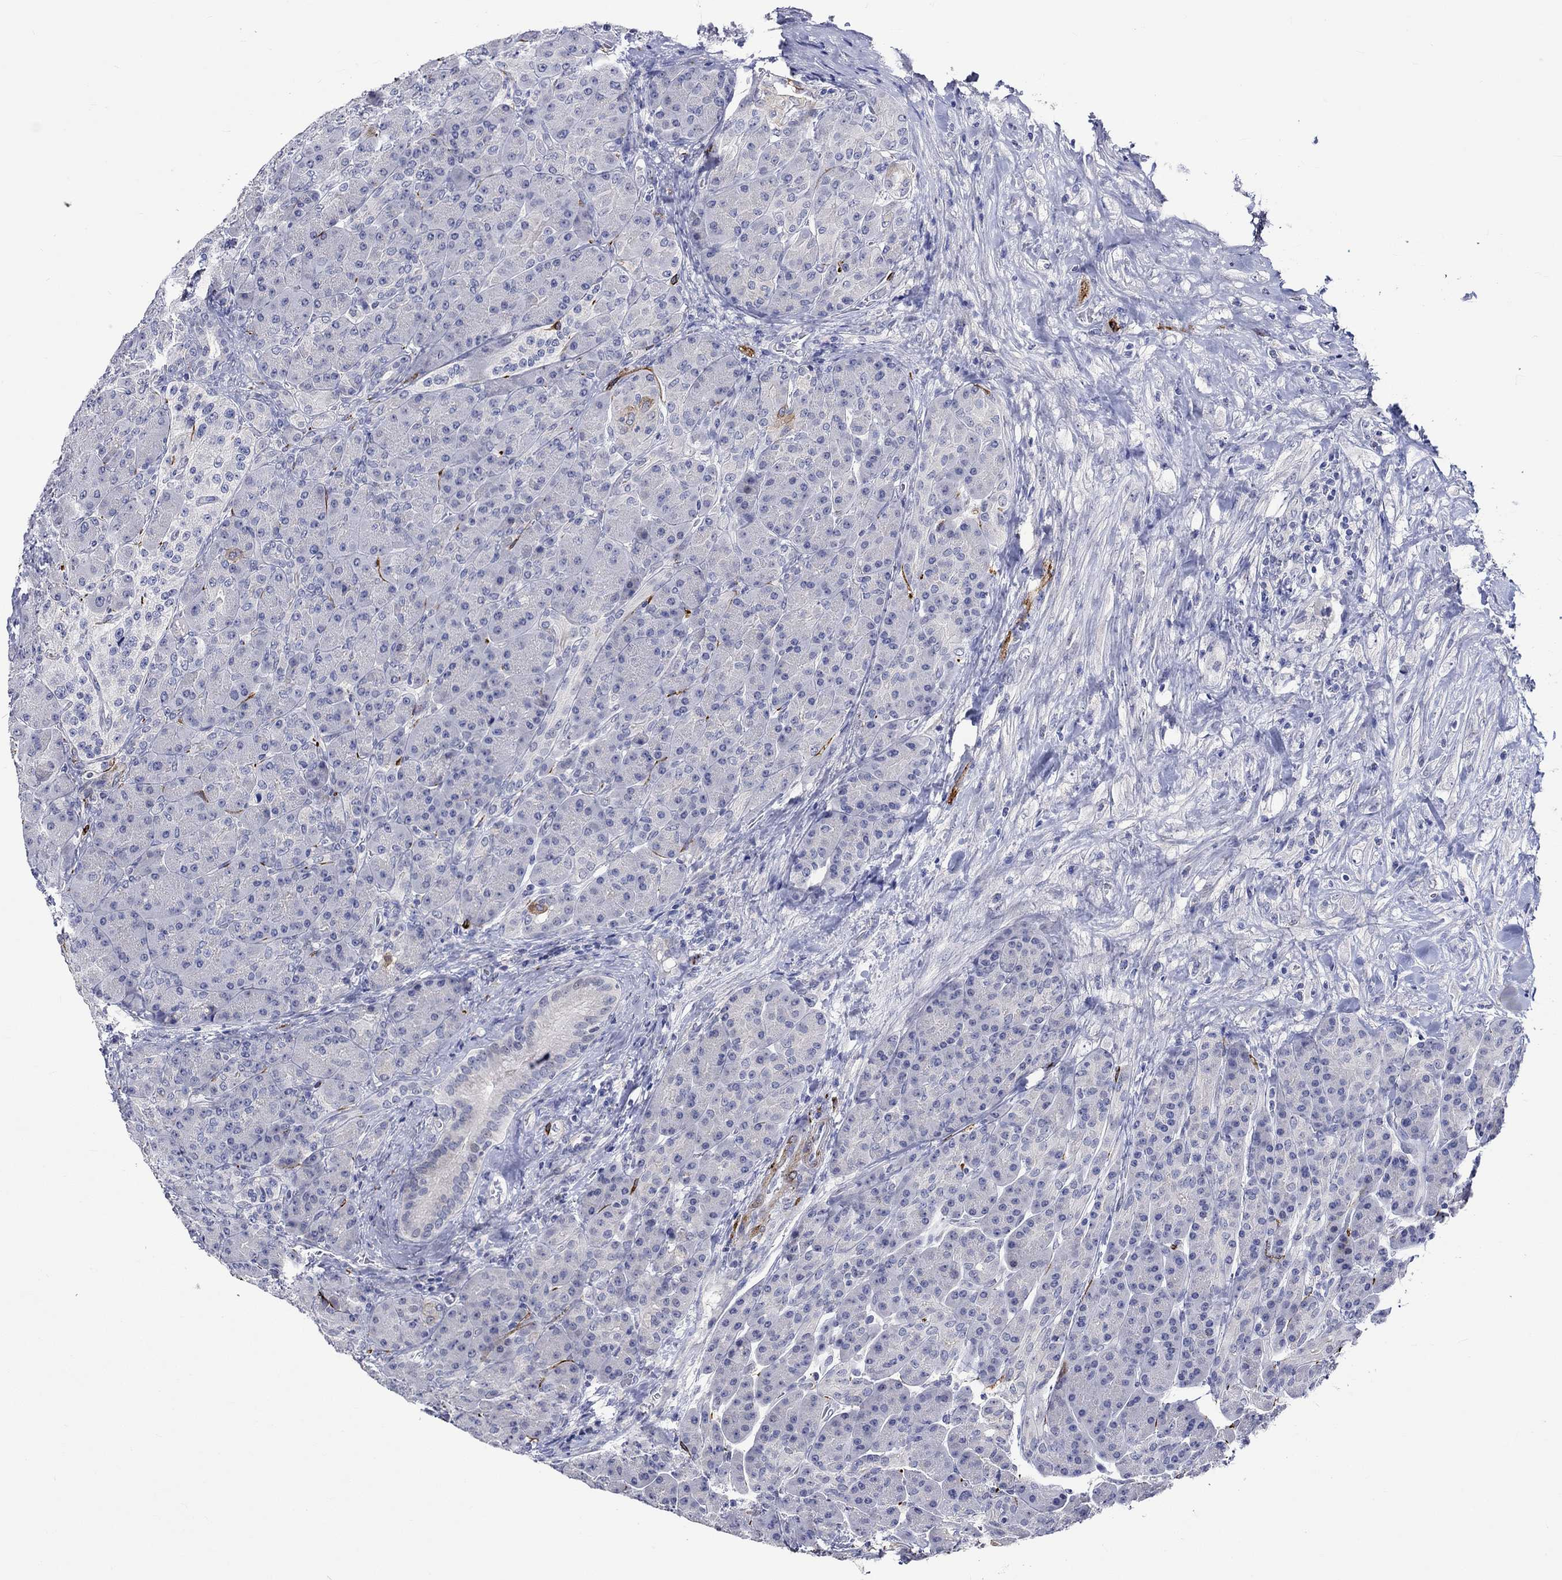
{"staining": {"intensity": "moderate", "quantity": "<25%", "location": "cytoplasmic/membranous"}, "tissue": "pancreas", "cell_type": "Exocrine glandular cells", "image_type": "normal", "snomed": [{"axis": "morphology", "description": "Normal tissue, NOS"}, {"axis": "topography", "description": "Pancreas"}], "caption": "Human pancreas stained with a brown dye displays moderate cytoplasmic/membranous positive positivity in approximately <25% of exocrine glandular cells.", "gene": "CRYAB", "patient": {"sex": "male", "age": 70}}